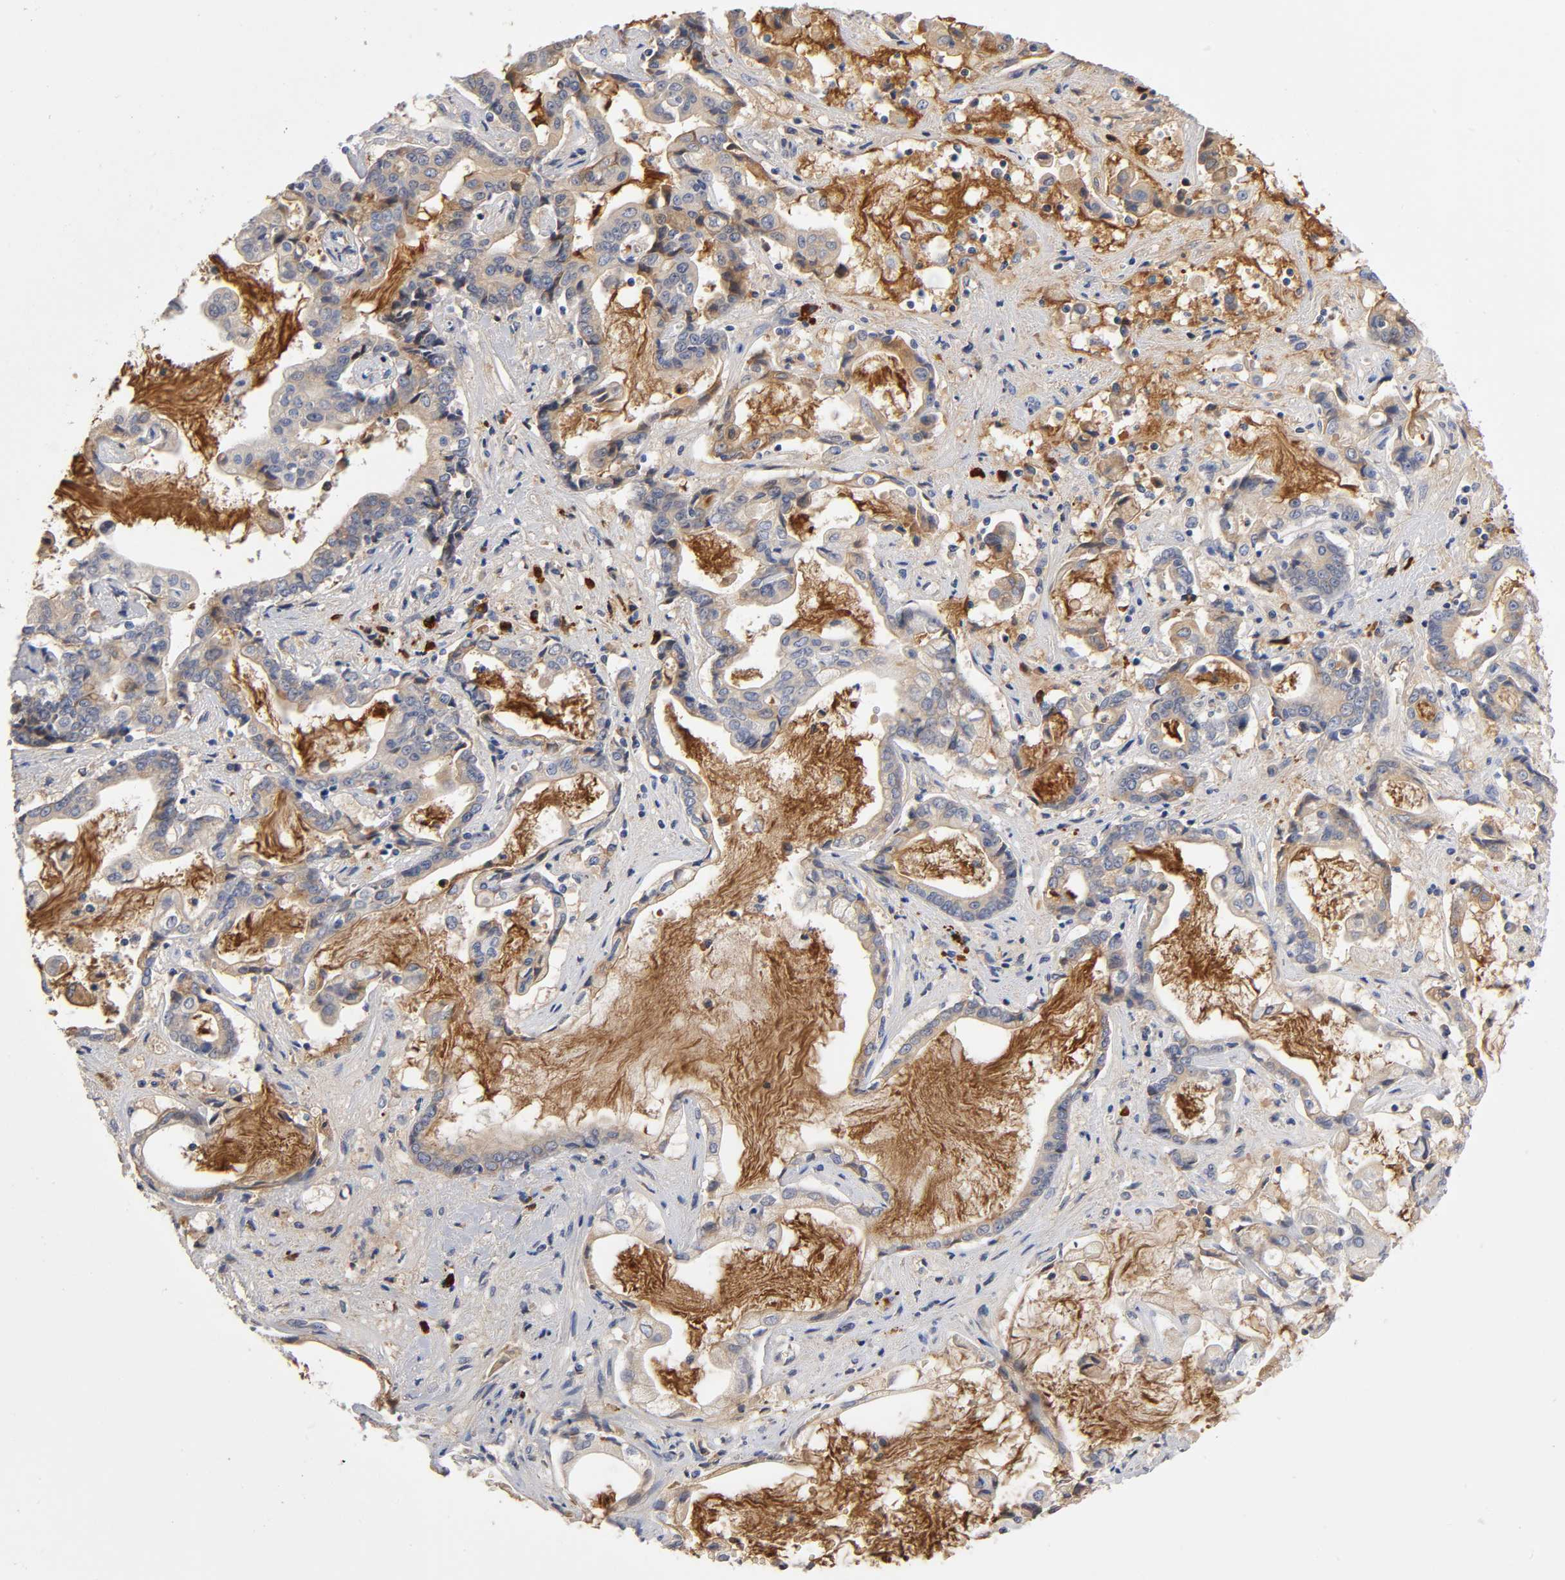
{"staining": {"intensity": "weak", "quantity": ">75%", "location": "cytoplasmic/membranous"}, "tissue": "liver cancer", "cell_type": "Tumor cells", "image_type": "cancer", "snomed": [{"axis": "morphology", "description": "Cholangiocarcinoma"}, {"axis": "topography", "description": "Liver"}], "caption": "Liver cancer (cholangiocarcinoma) stained with a brown dye exhibits weak cytoplasmic/membranous positive staining in about >75% of tumor cells.", "gene": "NOVA1", "patient": {"sex": "male", "age": 57}}